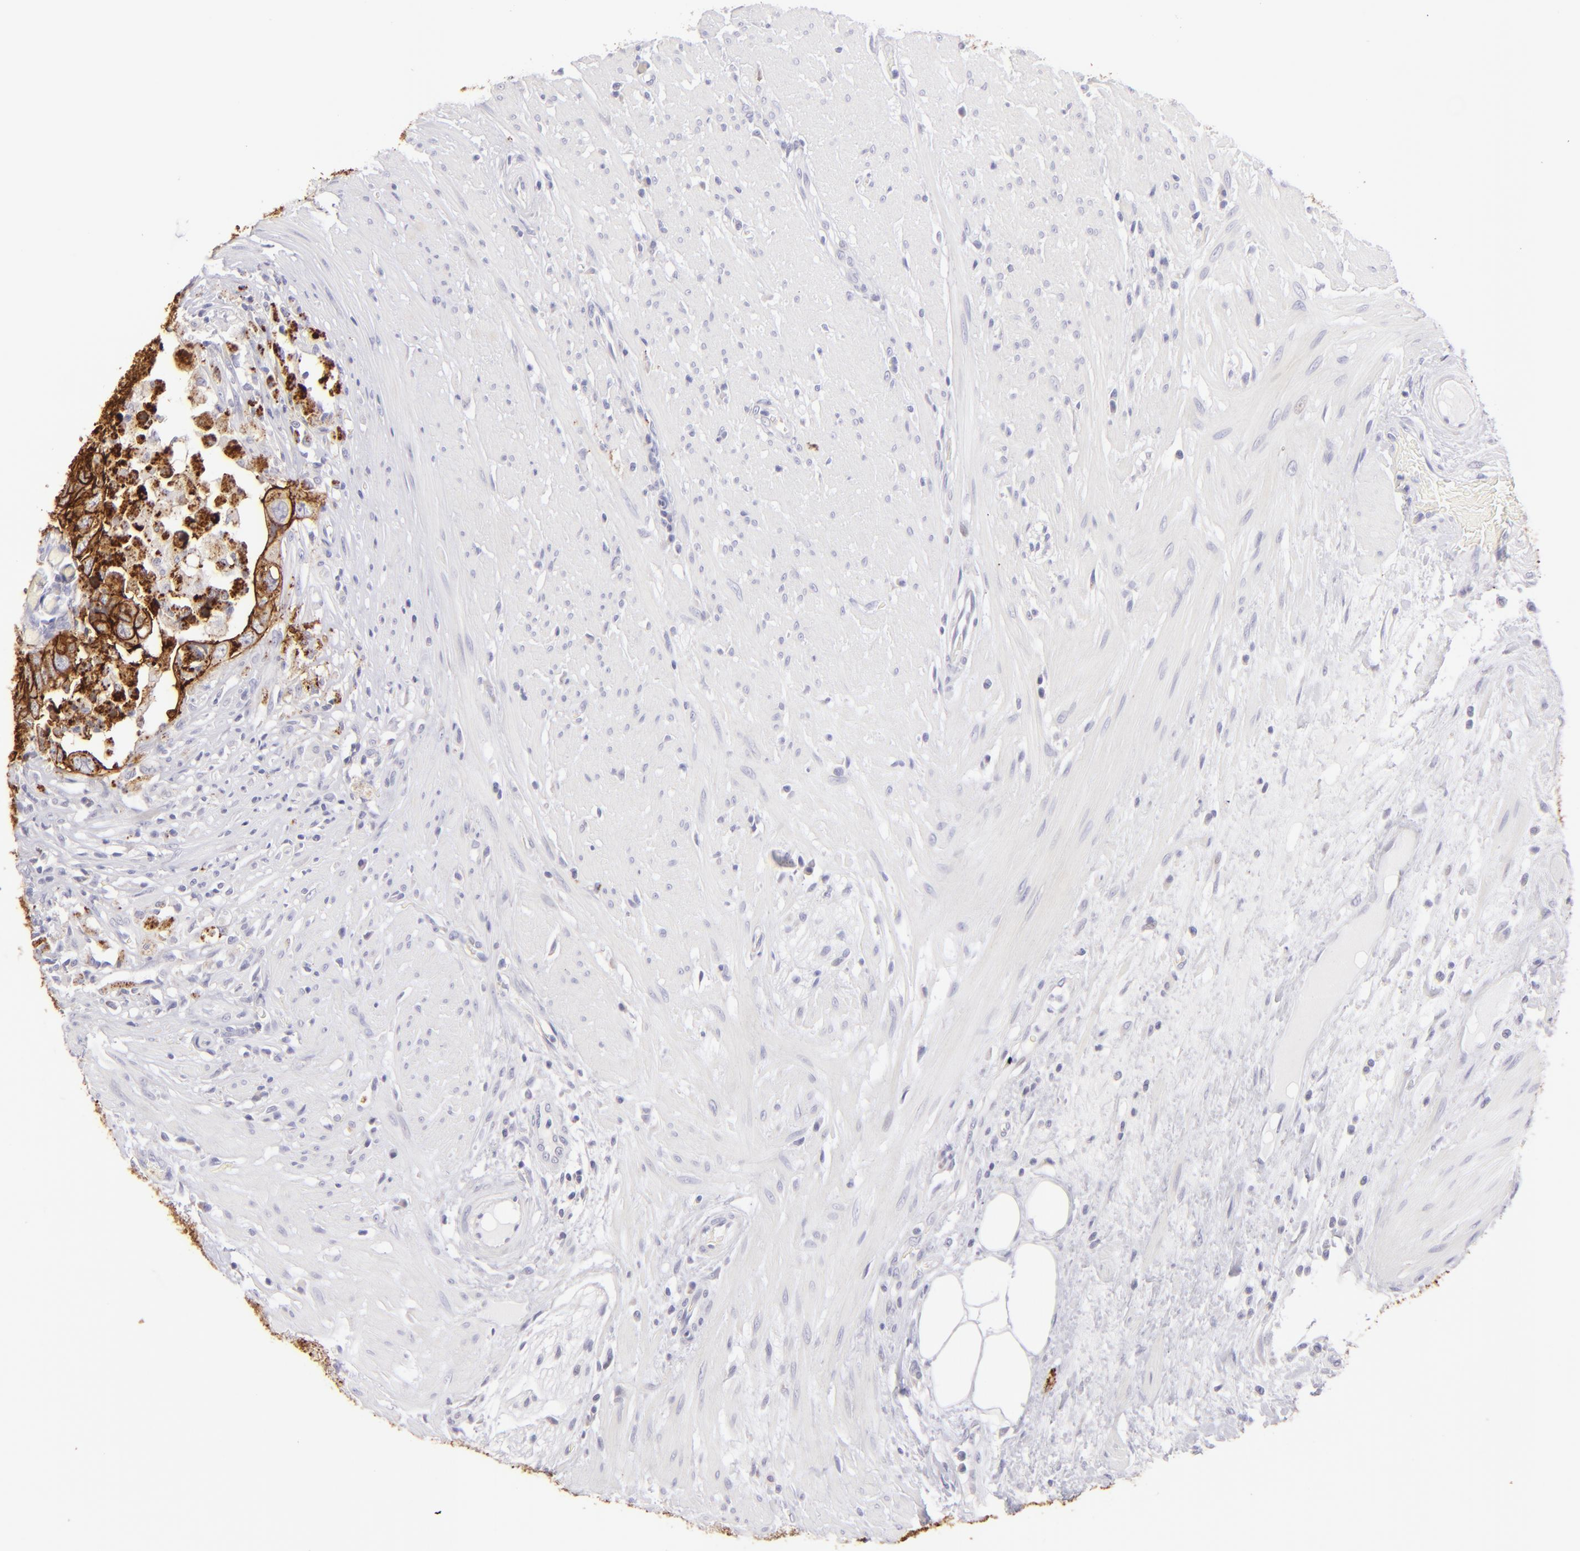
{"staining": {"intensity": "strong", "quantity": ">75%", "location": "cytoplasmic/membranous"}, "tissue": "colorectal cancer", "cell_type": "Tumor cells", "image_type": "cancer", "snomed": [{"axis": "morphology", "description": "Adenocarcinoma, NOS"}, {"axis": "topography", "description": "Rectum"}], "caption": "Immunohistochemical staining of human colorectal adenocarcinoma demonstrates high levels of strong cytoplasmic/membranous protein staining in approximately >75% of tumor cells.", "gene": "CLDN4", "patient": {"sex": "male", "age": 53}}